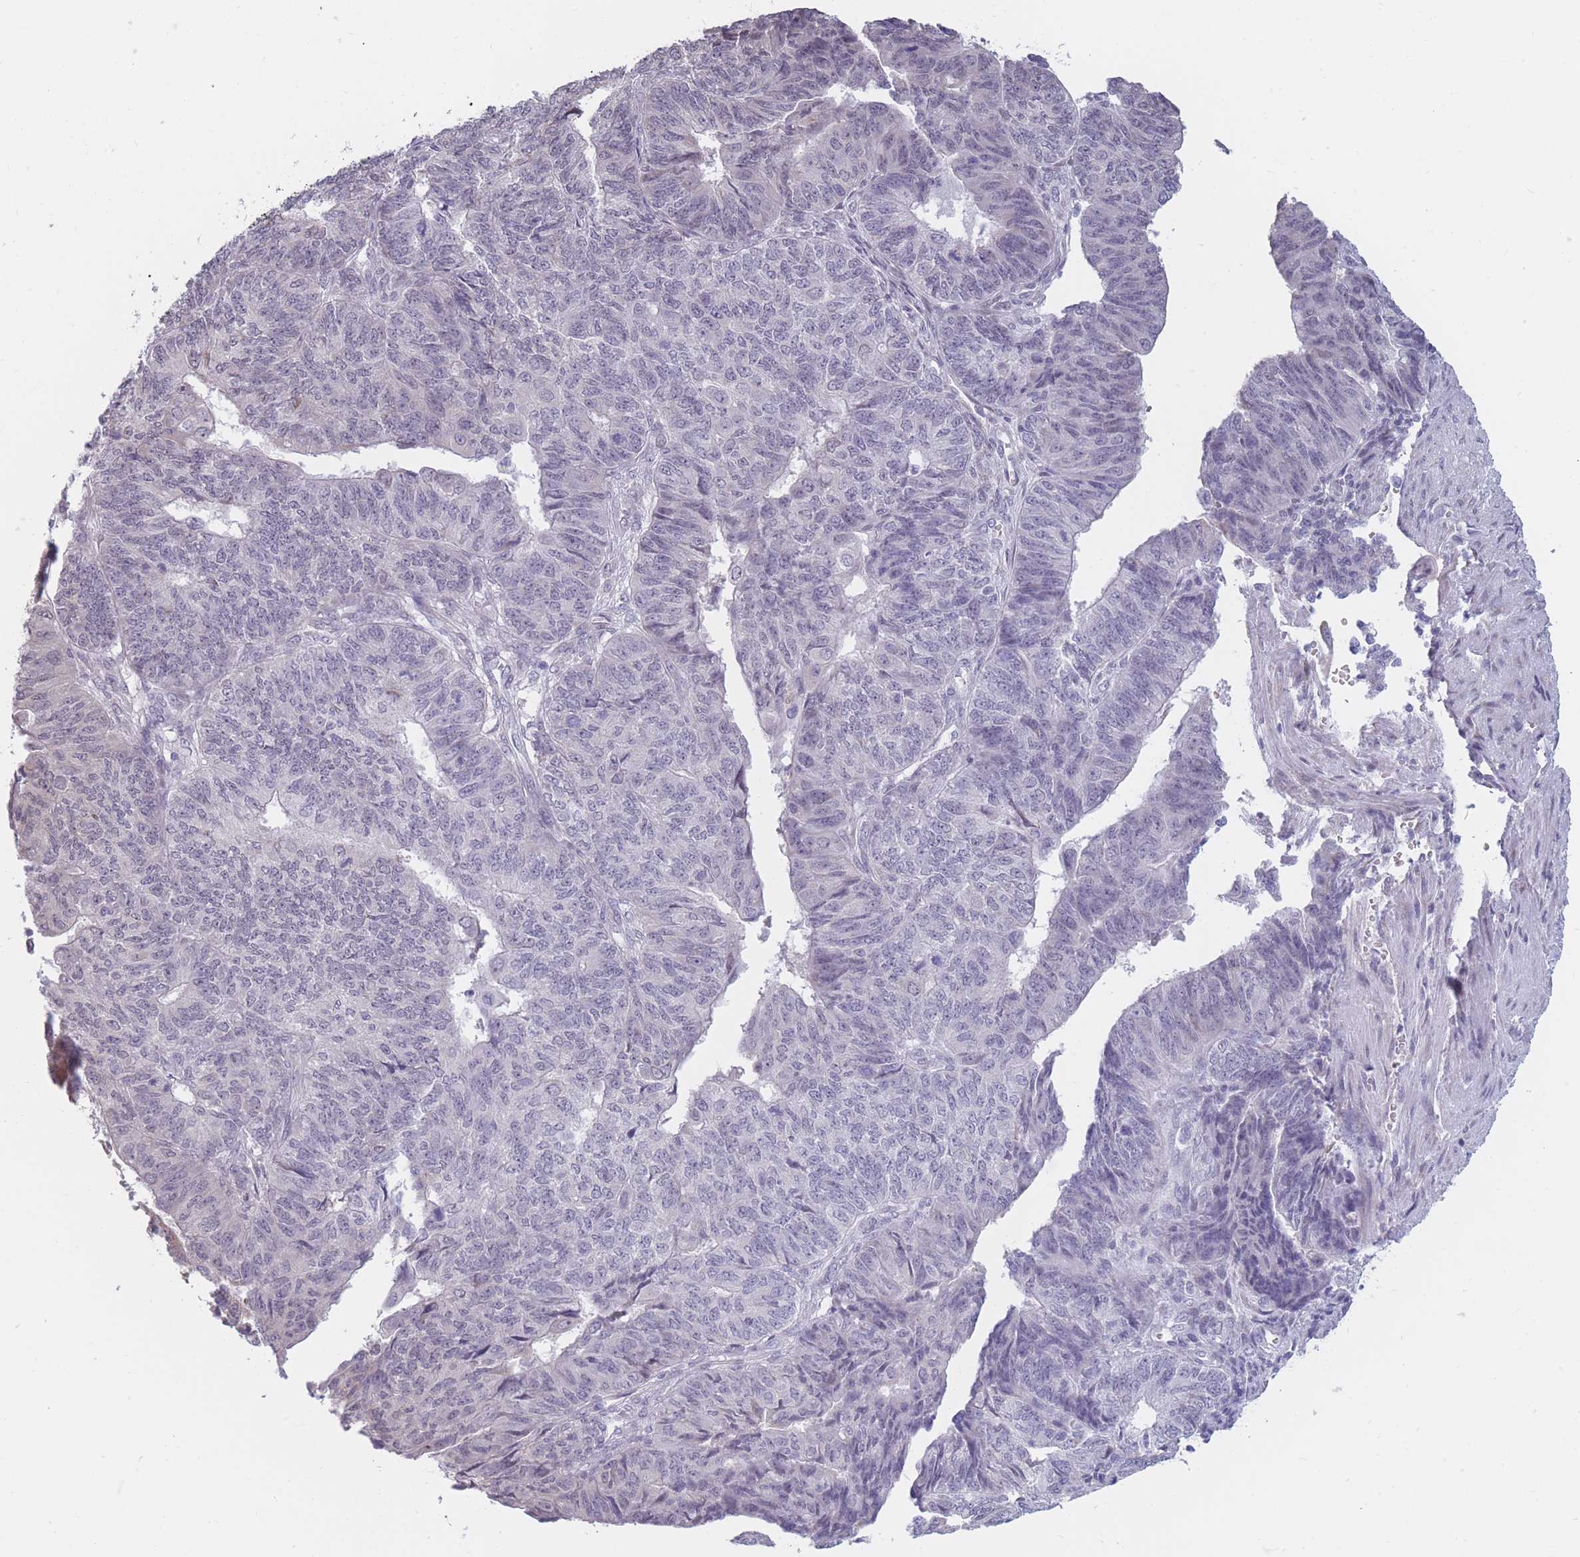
{"staining": {"intensity": "negative", "quantity": "none", "location": "none"}, "tissue": "endometrial cancer", "cell_type": "Tumor cells", "image_type": "cancer", "snomed": [{"axis": "morphology", "description": "Adenocarcinoma, NOS"}, {"axis": "topography", "description": "Endometrium"}], "caption": "The photomicrograph shows no significant expression in tumor cells of endometrial cancer (adenocarcinoma). (DAB IHC with hematoxylin counter stain).", "gene": "COL27A1", "patient": {"sex": "female", "age": 32}}